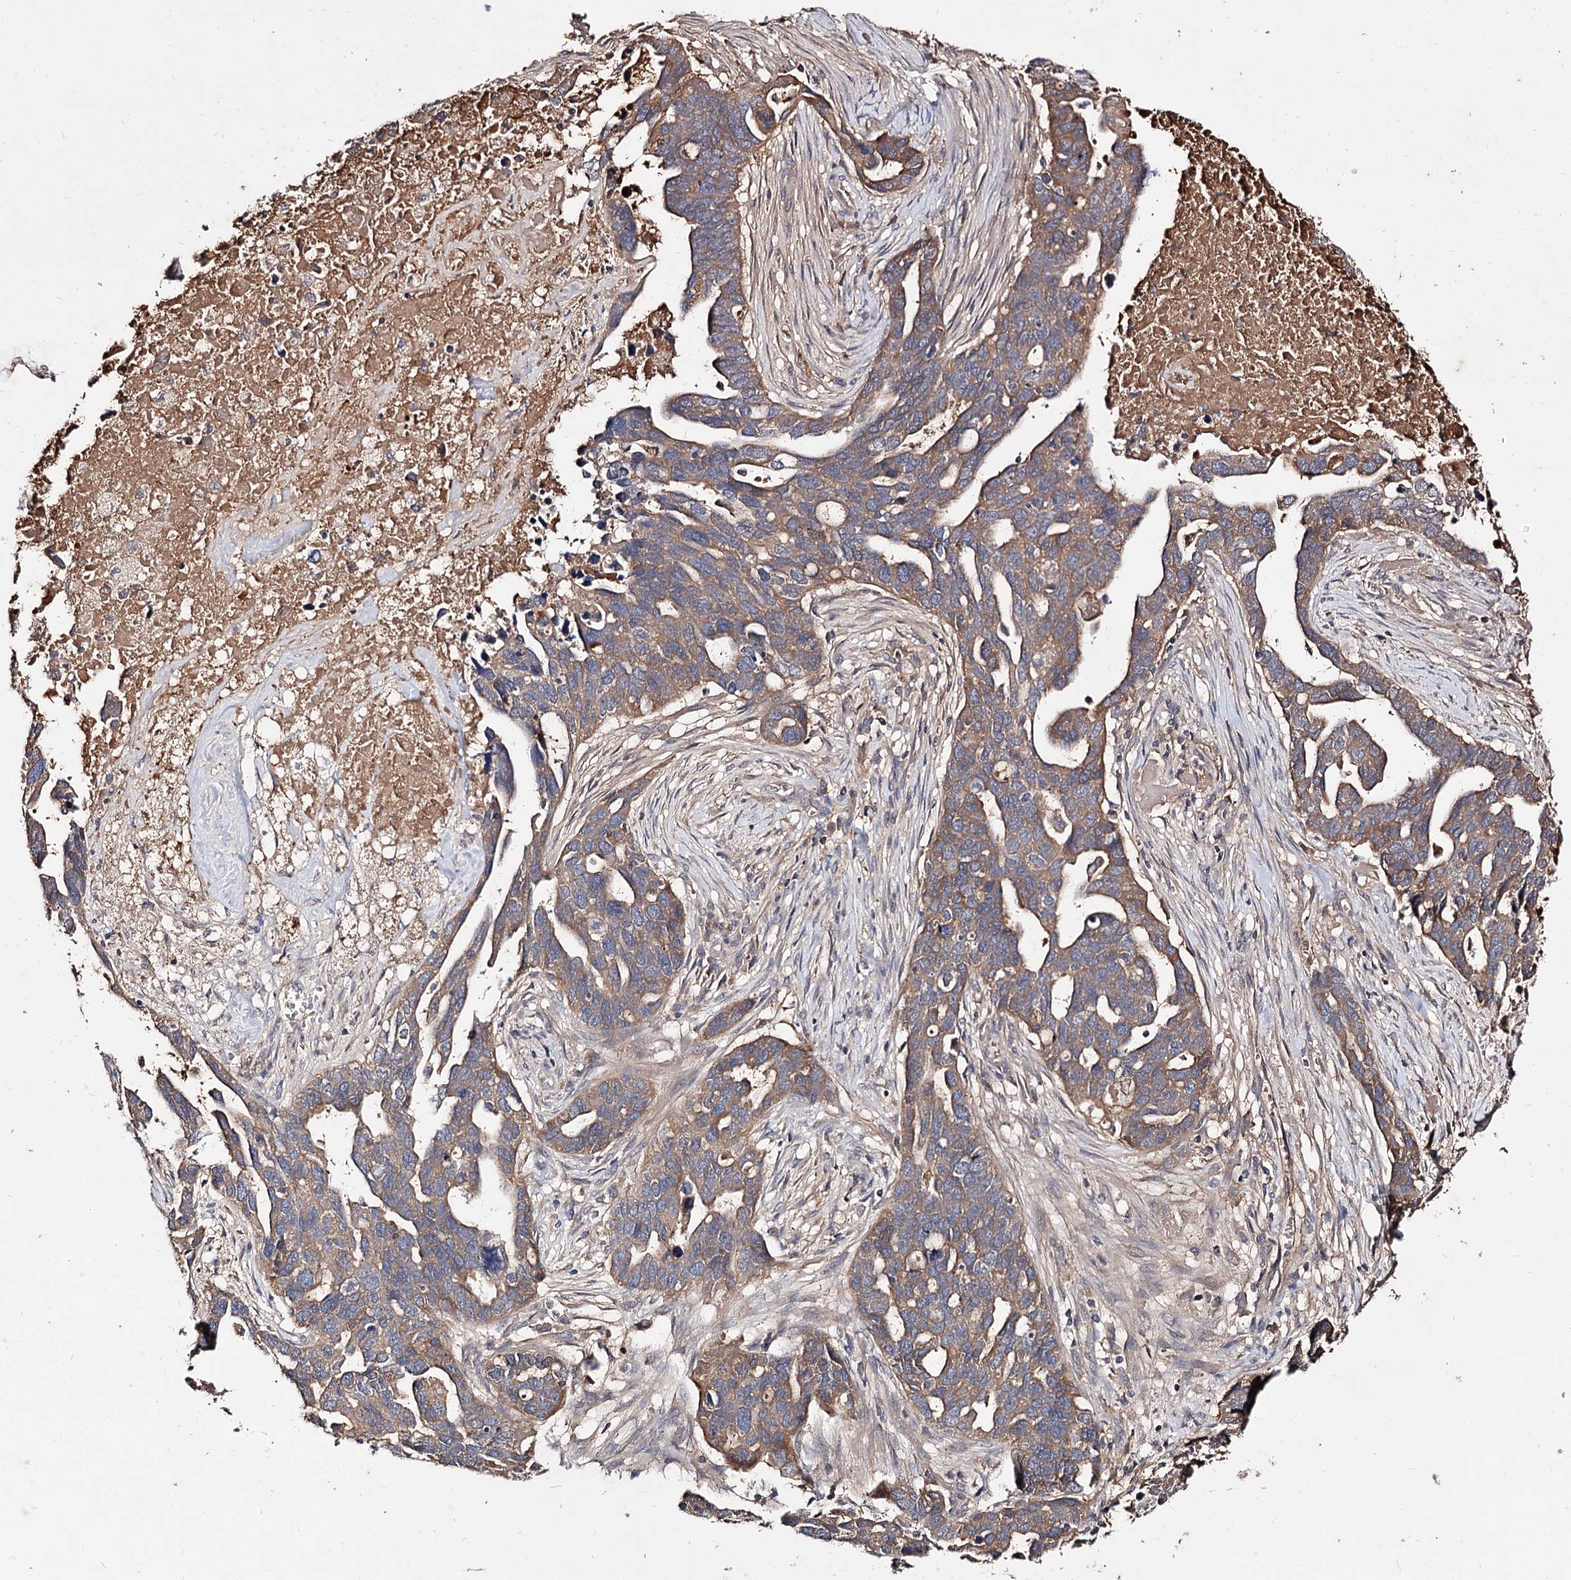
{"staining": {"intensity": "moderate", "quantity": ">75%", "location": "cytoplasmic/membranous"}, "tissue": "ovarian cancer", "cell_type": "Tumor cells", "image_type": "cancer", "snomed": [{"axis": "morphology", "description": "Cystadenocarcinoma, serous, NOS"}, {"axis": "topography", "description": "Ovary"}], "caption": "A medium amount of moderate cytoplasmic/membranous expression is present in approximately >75% of tumor cells in serous cystadenocarcinoma (ovarian) tissue.", "gene": "ARFIP2", "patient": {"sex": "female", "age": 54}}